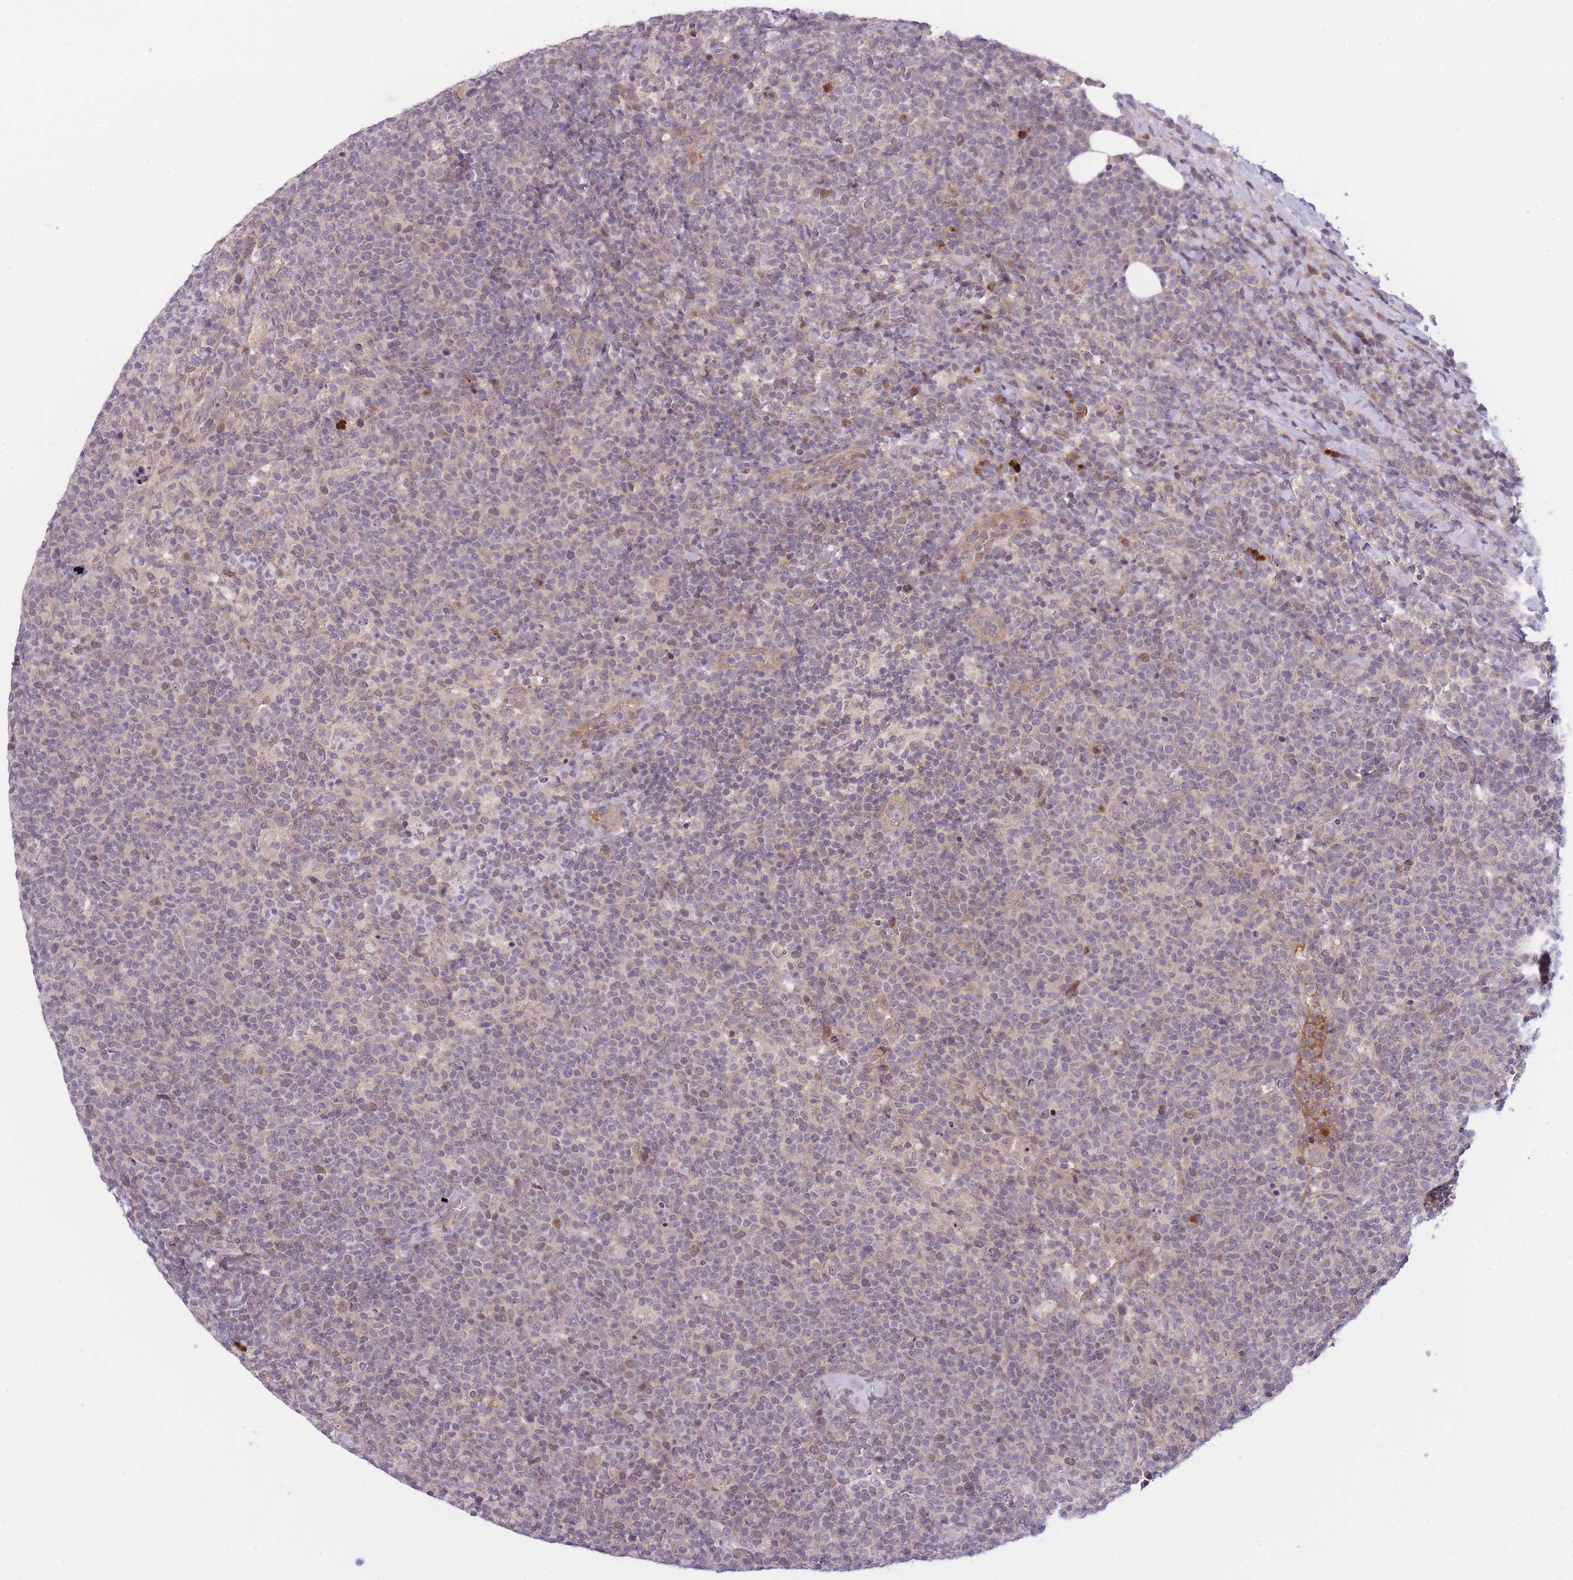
{"staining": {"intensity": "weak", "quantity": "<25%", "location": "nuclear"}, "tissue": "lymphoma", "cell_type": "Tumor cells", "image_type": "cancer", "snomed": [{"axis": "morphology", "description": "Malignant lymphoma, non-Hodgkin's type, High grade"}, {"axis": "topography", "description": "Lymph node"}], "caption": "Immunohistochemistry (IHC) histopathology image of human high-grade malignant lymphoma, non-Hodgkin's type stained for a protein (brown), which shows no expression in tumor cells.", "gene": "CDC25B", "patient": {"sex": "male", "age": 61}}